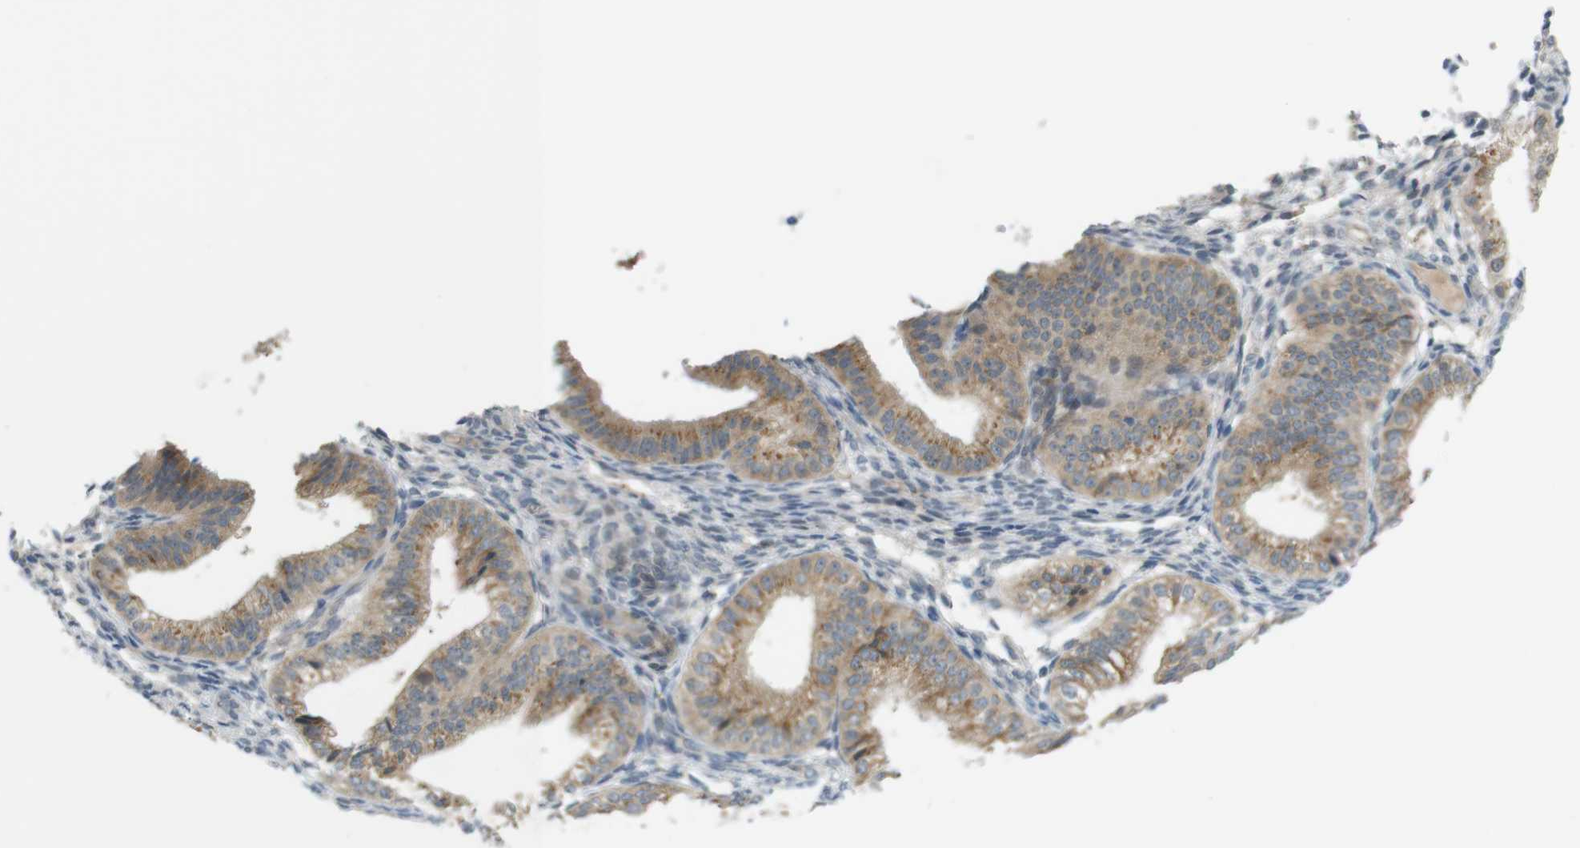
{"staining": {"intensity": "negative", "quantity": "none", "location": "none"}, "tissue": "endometrium", "cell_type": "Cells in endometrial stroma", "image_type": "normal", "snomed": [{"axis": "morphology", "description": "Normal tissue, NOS"}, {"axis": "topography", "description": "Endometrium"}], "caption": "This micrograph is of unremarkable endometrium stained with IHC to label a protein in brown with the nuclei are counter-stained blue. There is no positivity in cells in endometrial stroma.", "gene": "UGT8", "patient": {"sex": "female", "age": 39}}